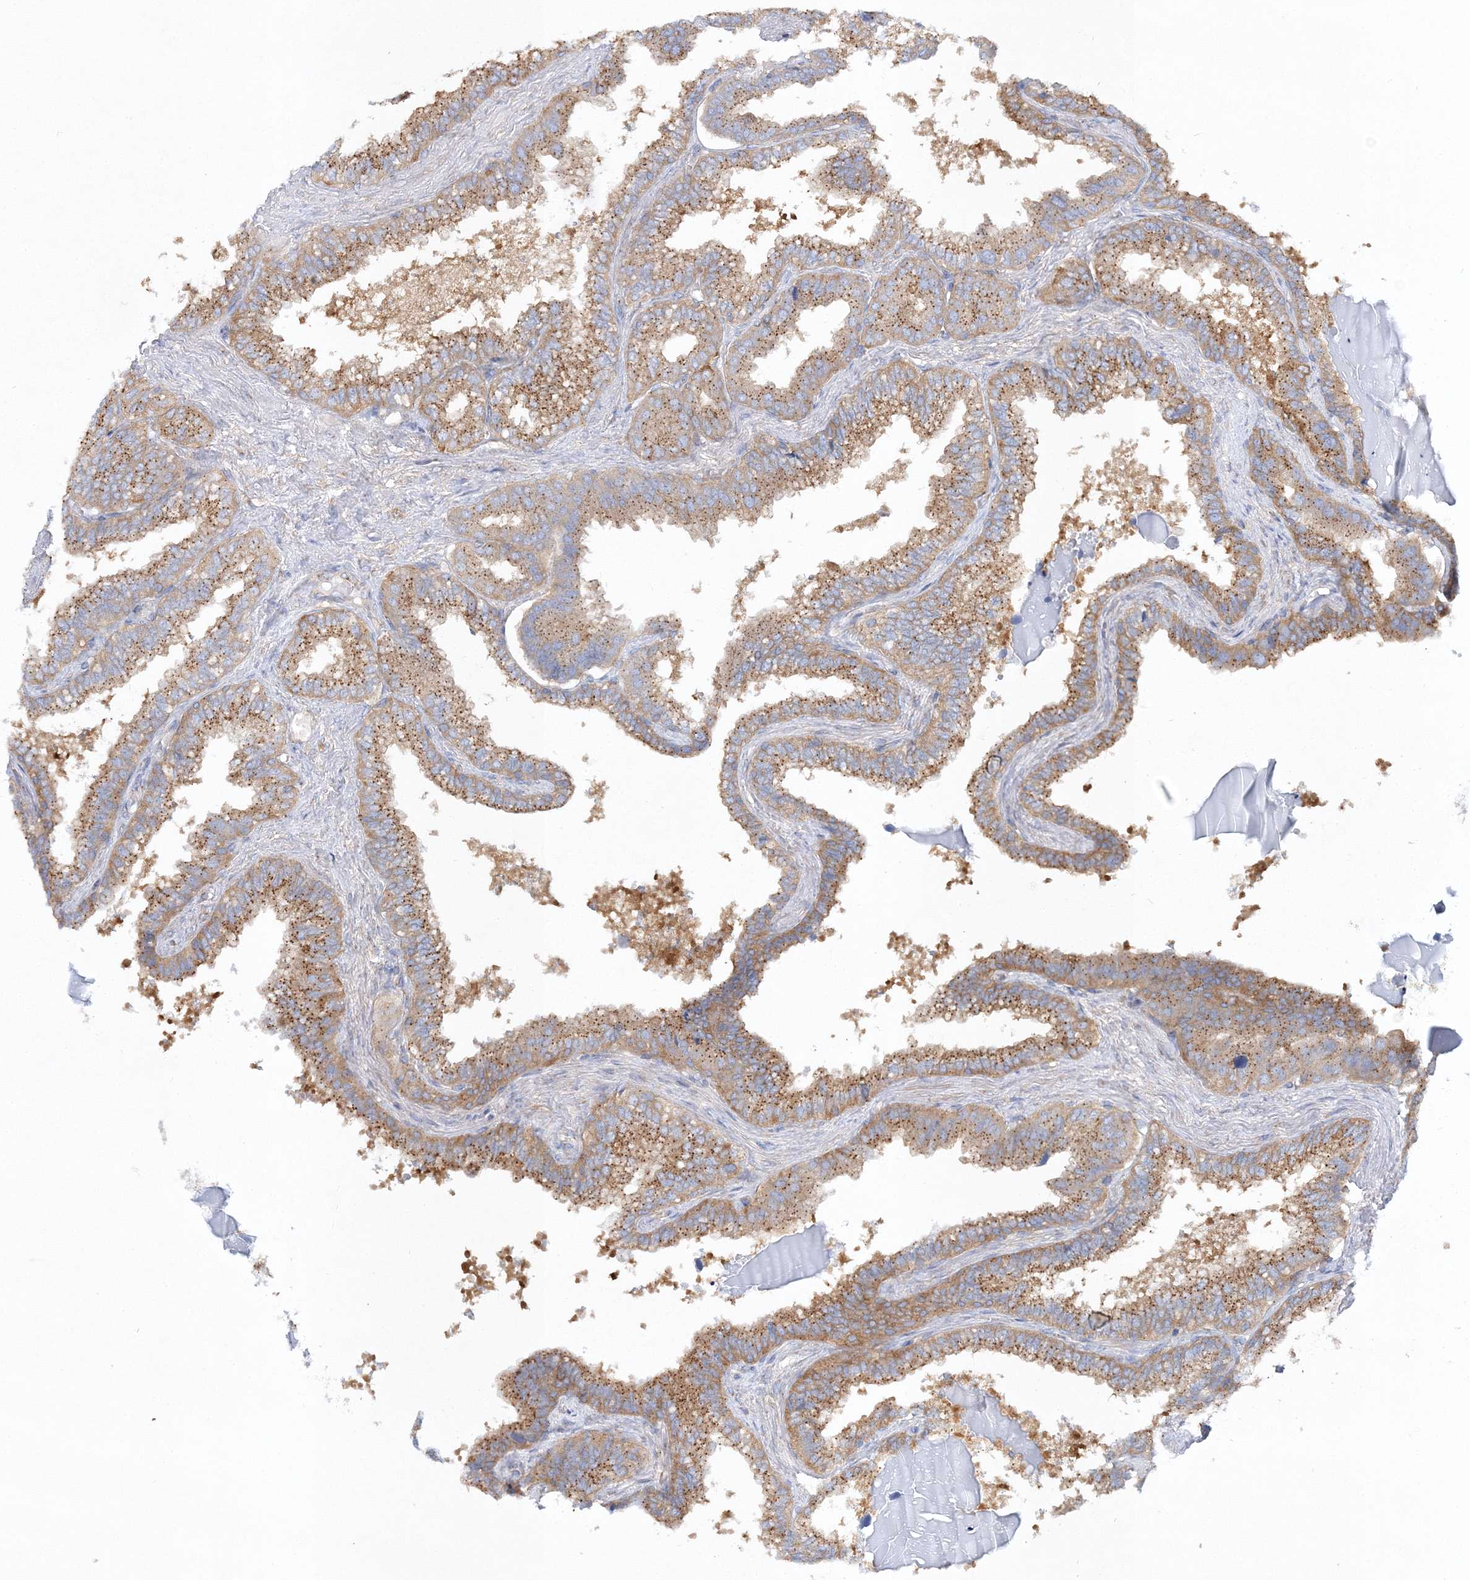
{"staining": {"intensity": "moderate", "quantity": ">75%", "location": "cytoplasmic/membranous"}, "tissue": "seminal vesicle", "cell_type": "Glandular cells", "image_type": "normal", "snomed": [{"axis": "morphology", "description": "Normal tissue, NOS"}, {"axis": "topography", "description": "Seminal veicle"}], "caption": "Moderate cytoplasmic/membranous expression is seen in about >75% of glandular cells in benign seminal vesicle.", "gene": "SEC23IP", "patient": {"sex": "male", "age": 46}}